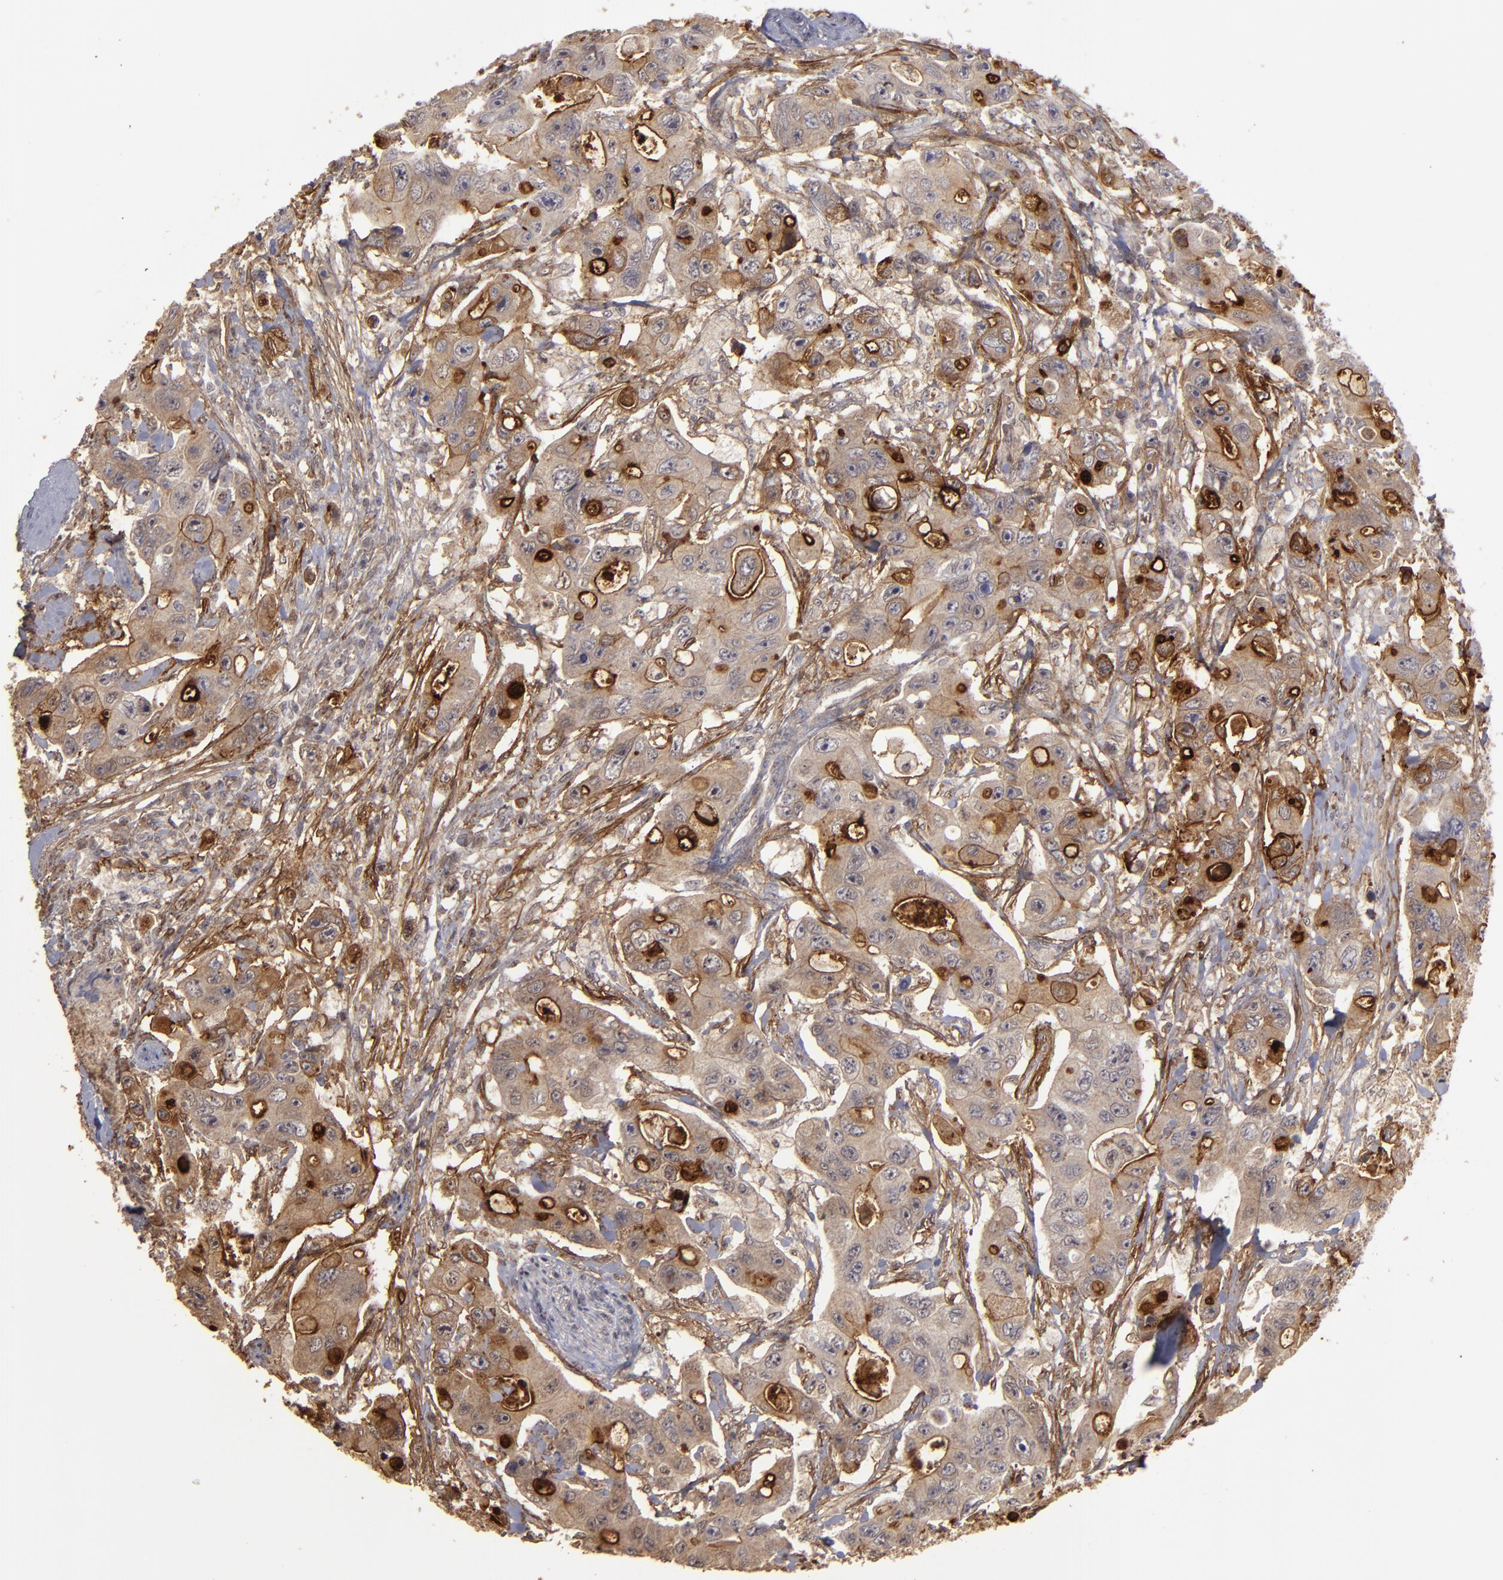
{"staining": {"intensity": "strong", "quantity": ">75%", "location": "cytoplasmic/membranous"}, "tissue": "colorectal cancer", "cell_type": "Tumor cells", "image_type": "cancer", "snomed": [{"axis": "morphology", "description": "Adenocarcinoma, NOS"}, {"axis": "topography", "description": "Colon"}], "caption": "A brown stain highlights strong cytoplasmic/membranous staining of a protein in human adenocarcinoma (colorectal) tumor cells. Nuclei are stained in blue.", "gene": "CD55", "patient": {"sex": "female", "age": 46}}